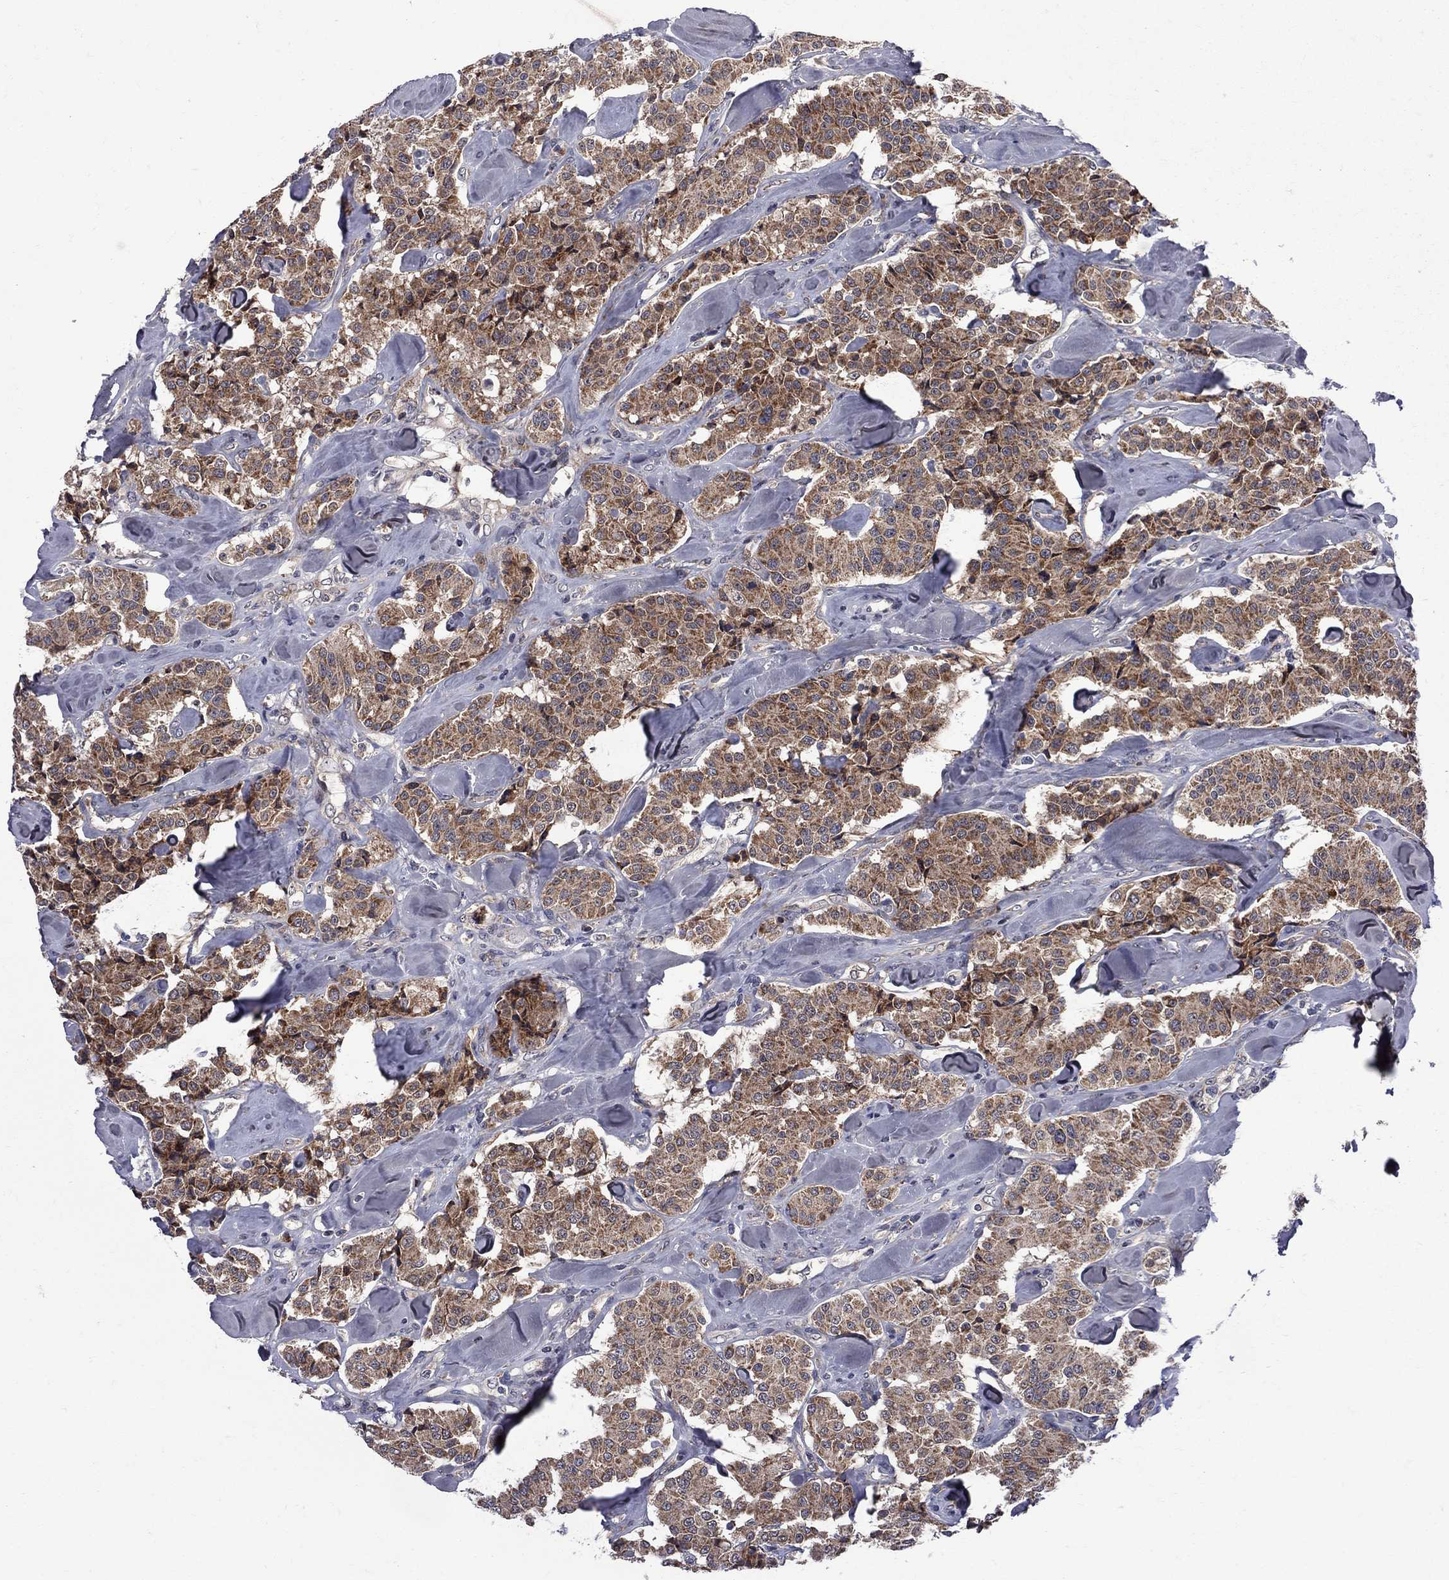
{"staining": {"intensity": "strong", "quantity": ">75%", "location": "cytoplasmic/membranous"}, "tissue": "carcinoid", "cell_type": "Tumor cells", "image_type": "cancer", "snomed": [{"axis": "morphology", "description": "Carcinoid, malignant, NOS"}, {"axis": "topography", "description": "Pancreas"}], "caption": "Human malignant carcinoid stained for a protein (brown) demonstrates strong cytoplasmic/membranous positive staining in approximately >75% of tumor cells.", "gene": "CNOT11", "patient": {"sex": "male", "age": 41}}